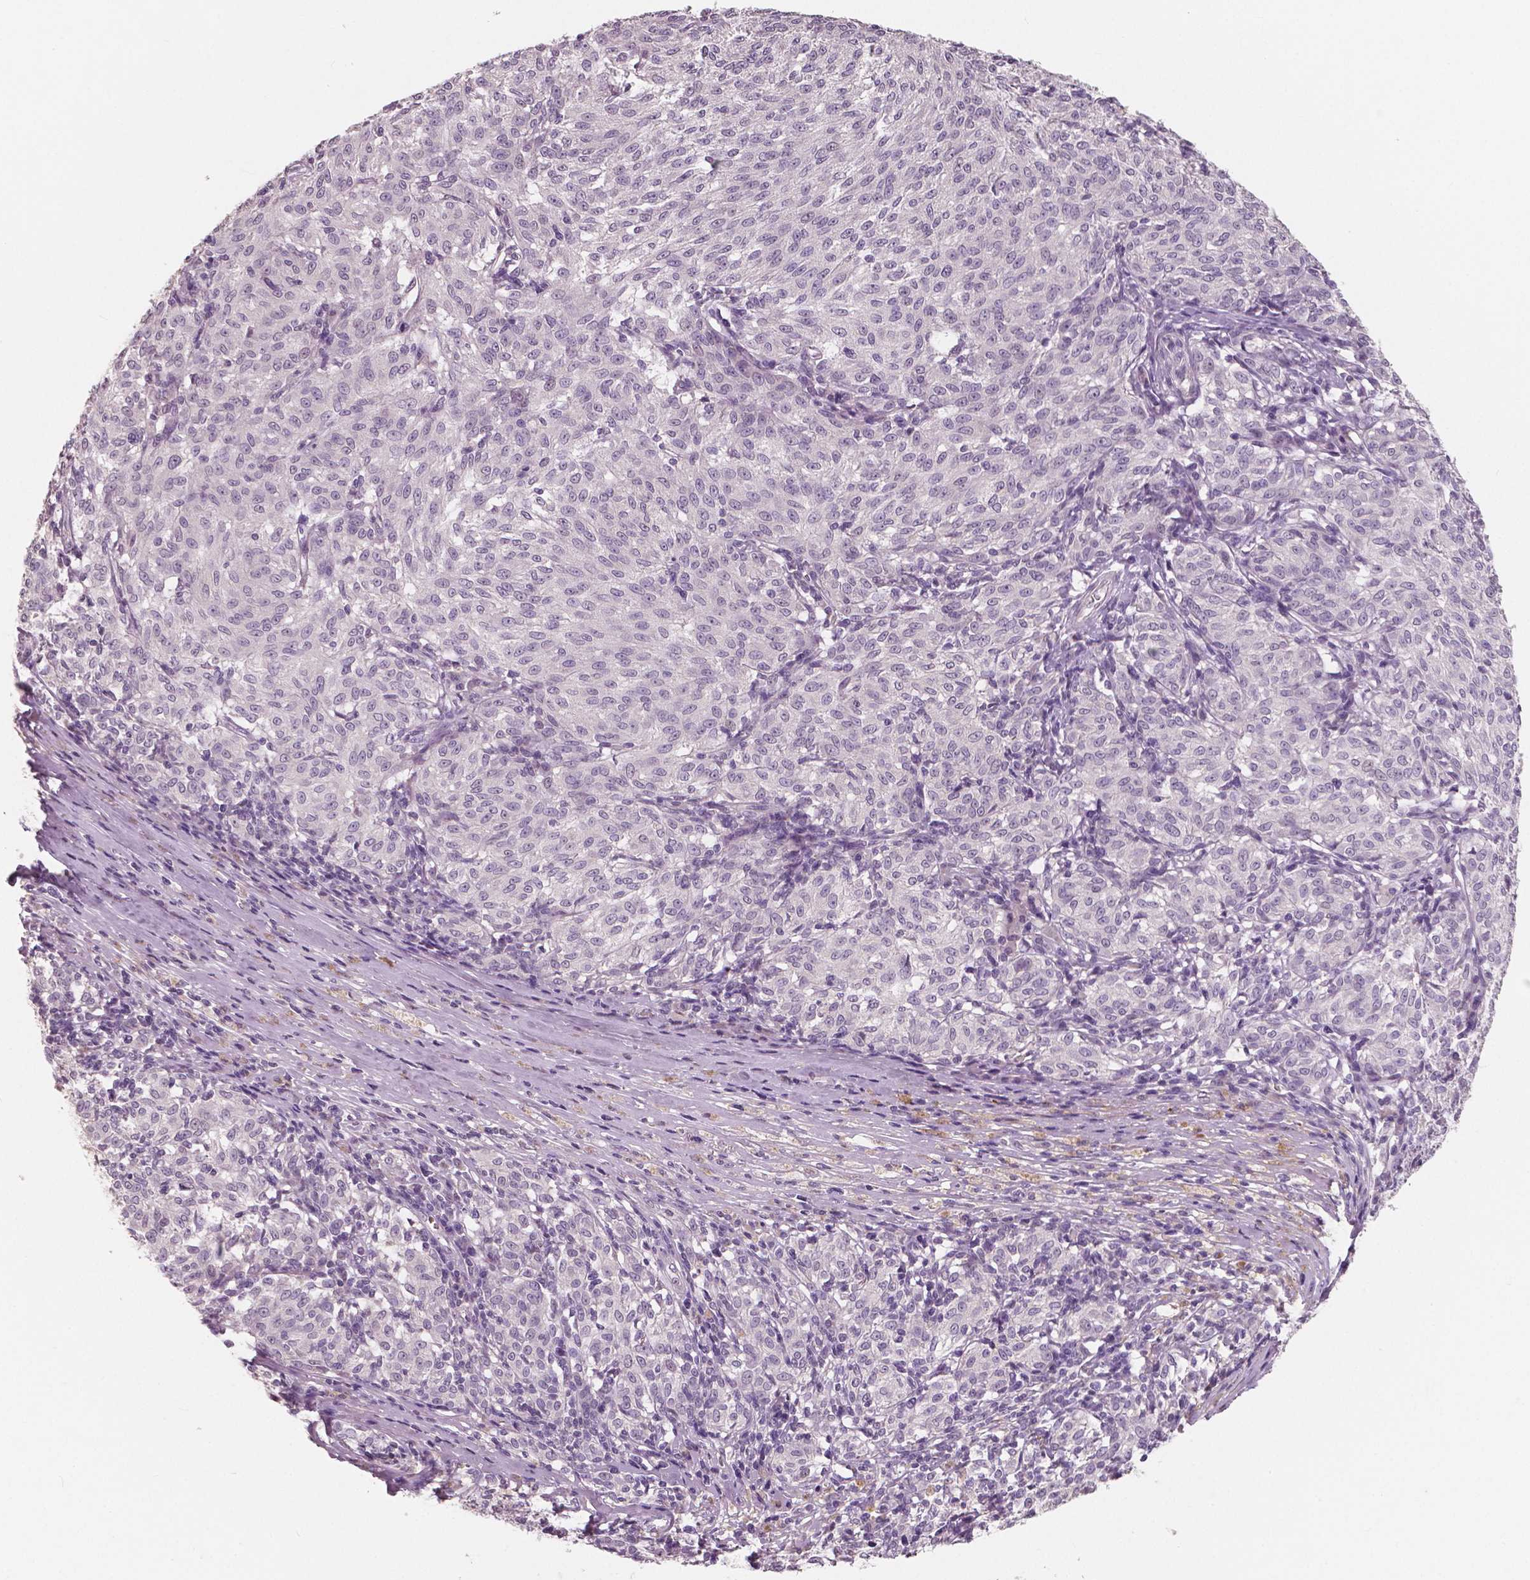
{"staining": {"intensity": "negative", "quantity": "none", "location": "none"}, "tissue": "melanoma", "cell_type": "Tumor cells", "image_type": "cancer", "snomed": [{"axis": "morphology", "description": "Malignant melanoma, NOS"}, {"axis": "topography", "description": "Skin"}], "caption": "Immunohistochemistry (IHC) of human melanoma shows no expression in tumor cells.", "gene": "RNASE7", "patient": {"sex": "female", "age": 72}}